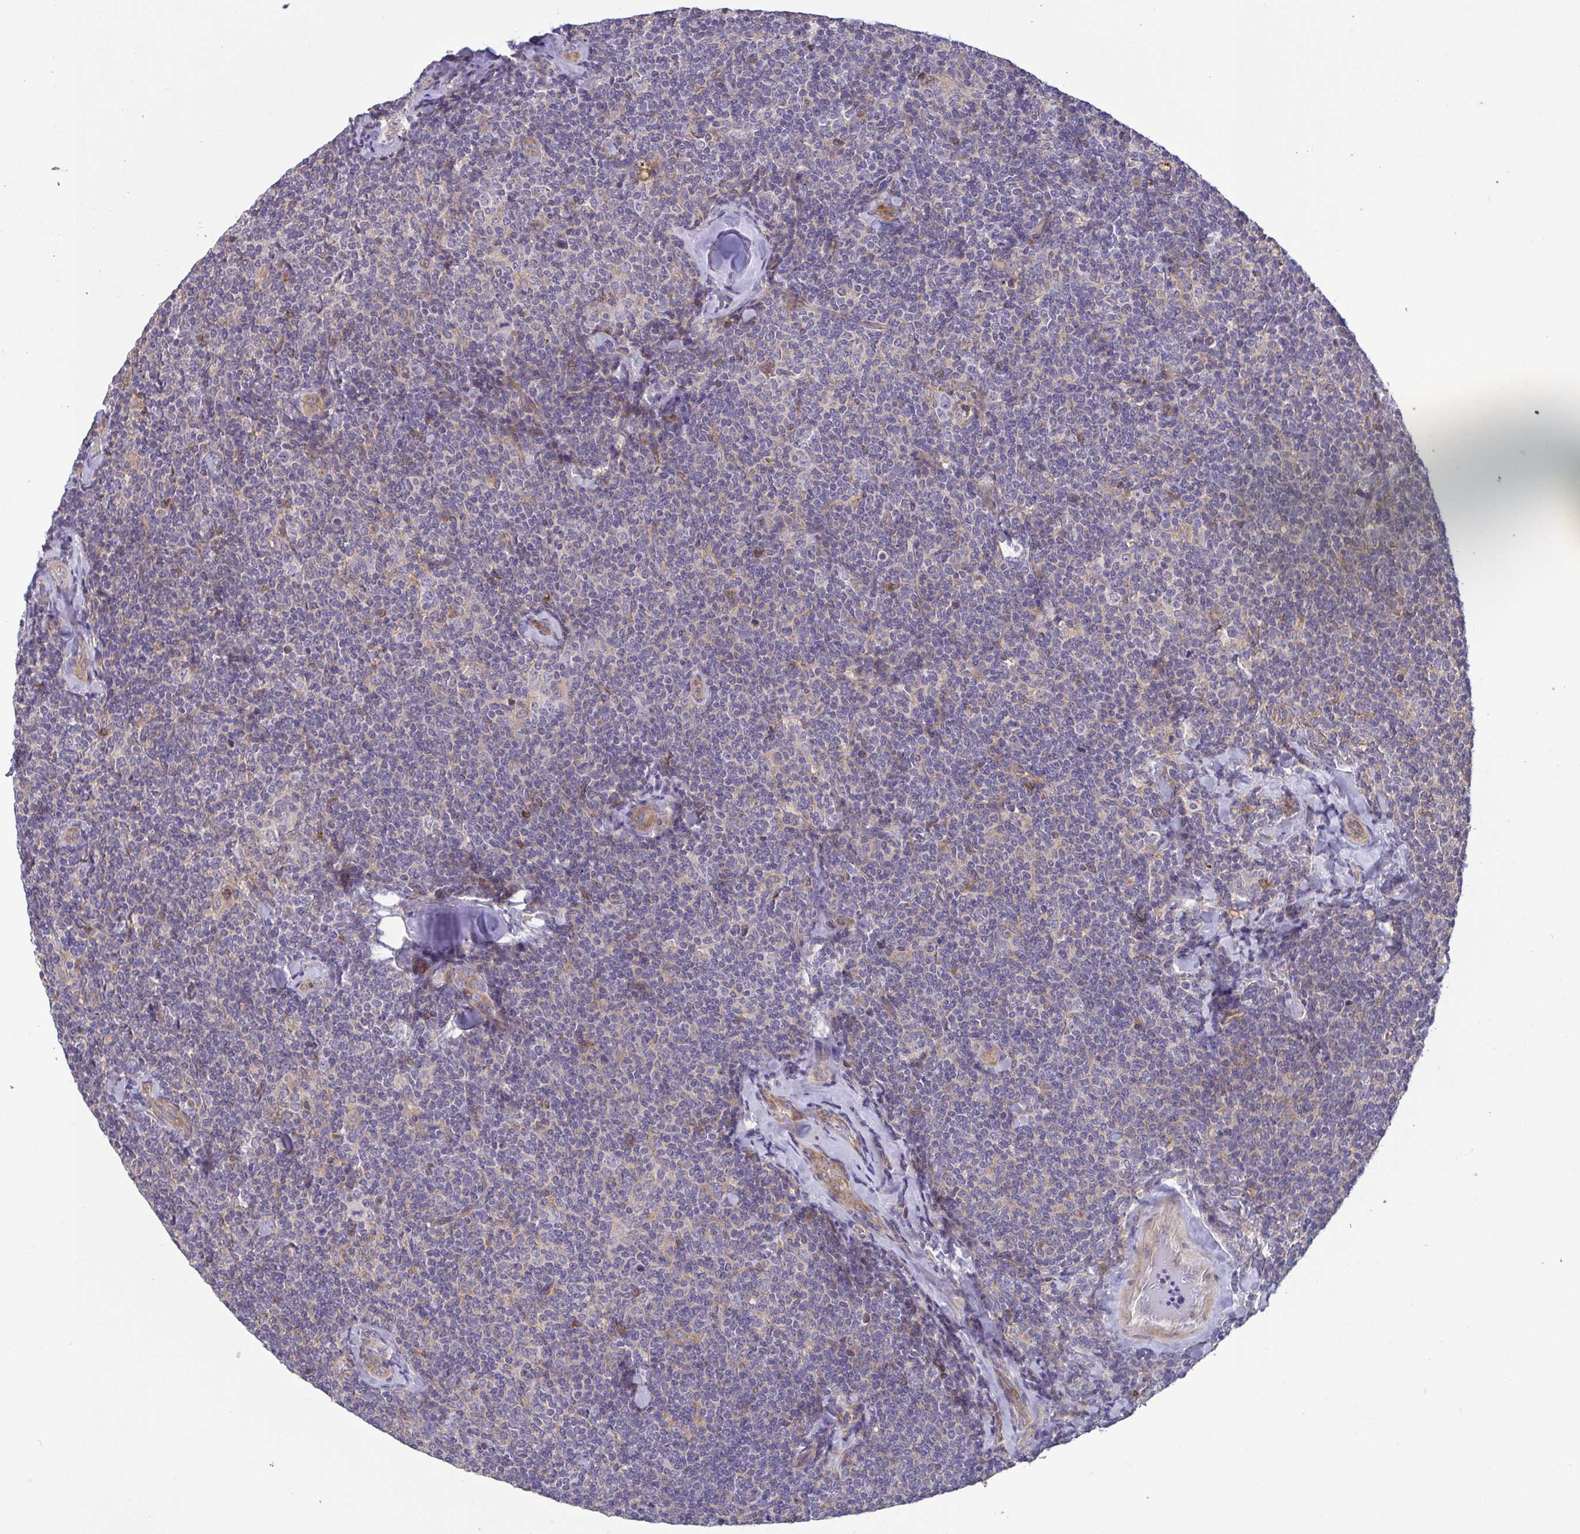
{"staining": {"intensity": "negative", "quantity": "none", "location": "none"}, "tissue": "lymphoma", "cell_type": "Tumor cells", "image_type": "cancer", "snomed": [{"axis": "morphology", "description": "Malignant lymphoma, non-Hodgkin's type, Low grade"}, {"axis": "topography", "description": "Lymph node"}], "caption": "The immunohistochemistry micrograph has no significant expression in tumor cells of lymphoma tissue. (DAB IHC, high magnification).", "gene": "LMF2", "patient": {"sex": "female", "age": 56}}